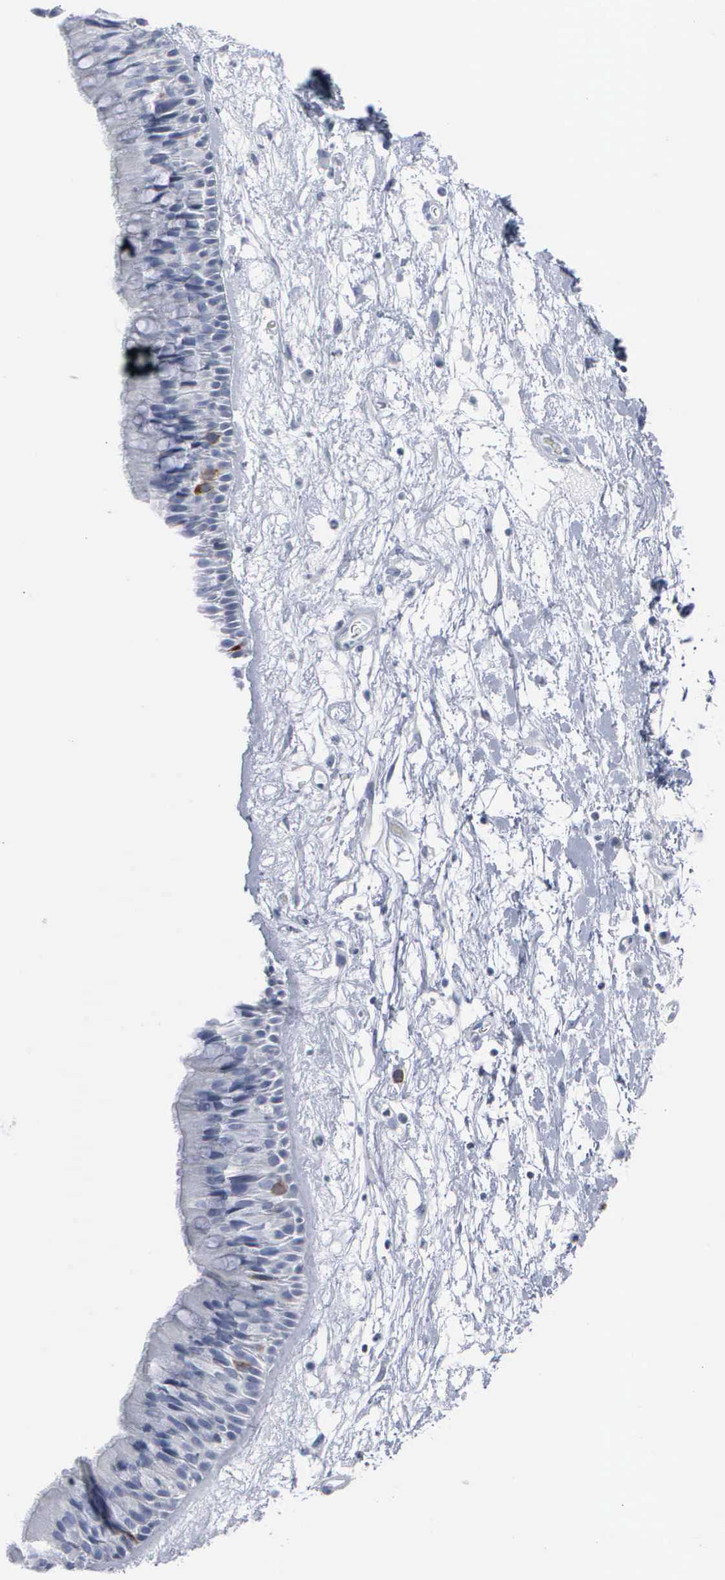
{"staining": {"intensity": "moderate", "quantity": "<25%", "location": "nuclear"}, "tissue": "nasopharynx", "cell_type": "Respiratory epithelial cells", "image_type": "normal", "snomed": [{"axis": "morphology", "description": "Normal tissue, NOS"}, {"axis": "topography", "description": "Nasopharynx"}], "caption": "High-power microscopy captured an immunohistochemistry (IHC) image of normal nasopharynx, revealing moderate nuclear expression in about <25% of respiratory epithelial cells.", "gene": "CCNB1", "patient": {"sex": "male", "age": 13}}